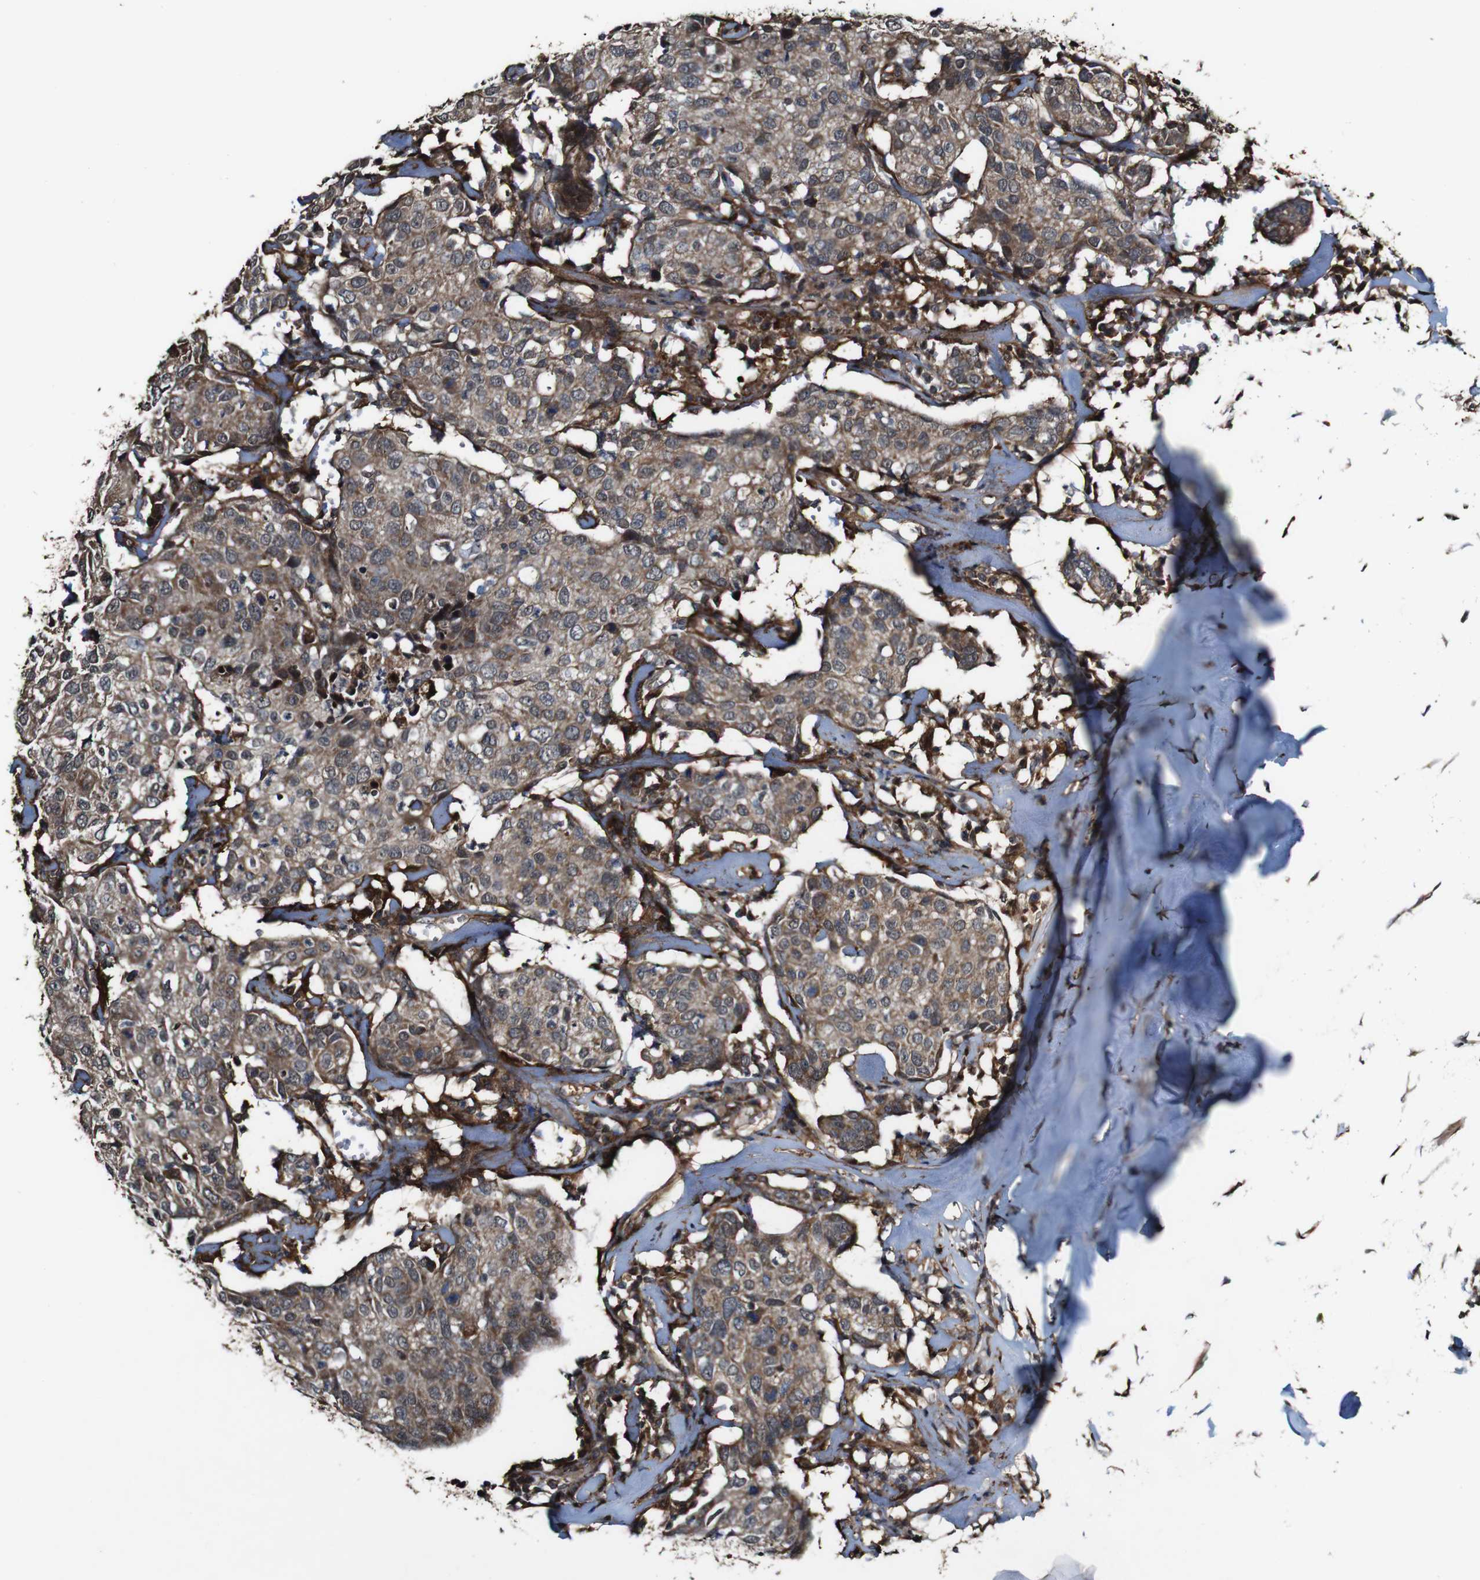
{"staining": {"intensity": "moderate", "quantity": ">75%", "location": "cytoplasmic/membranous"}, "tissue": "head and neck cancer", "cell_type": "Tumor cells", "image_type": "cancer", "snomed": [{"axis": "morphology", "description": "Adenocarcinoma, NOS"}, {"axis": "topography", "description": "Salivary gland"}, {"axis": "topography", "description": "Head-Neck"}], "caption": "The micrograph displays a brown stain indicating the presence of a protein in the cytoplasmic/membranous of tumor cells in head and neck cancer.", "gene": "BTN3A3", "patient": {"sex": "female", "age": 65}}